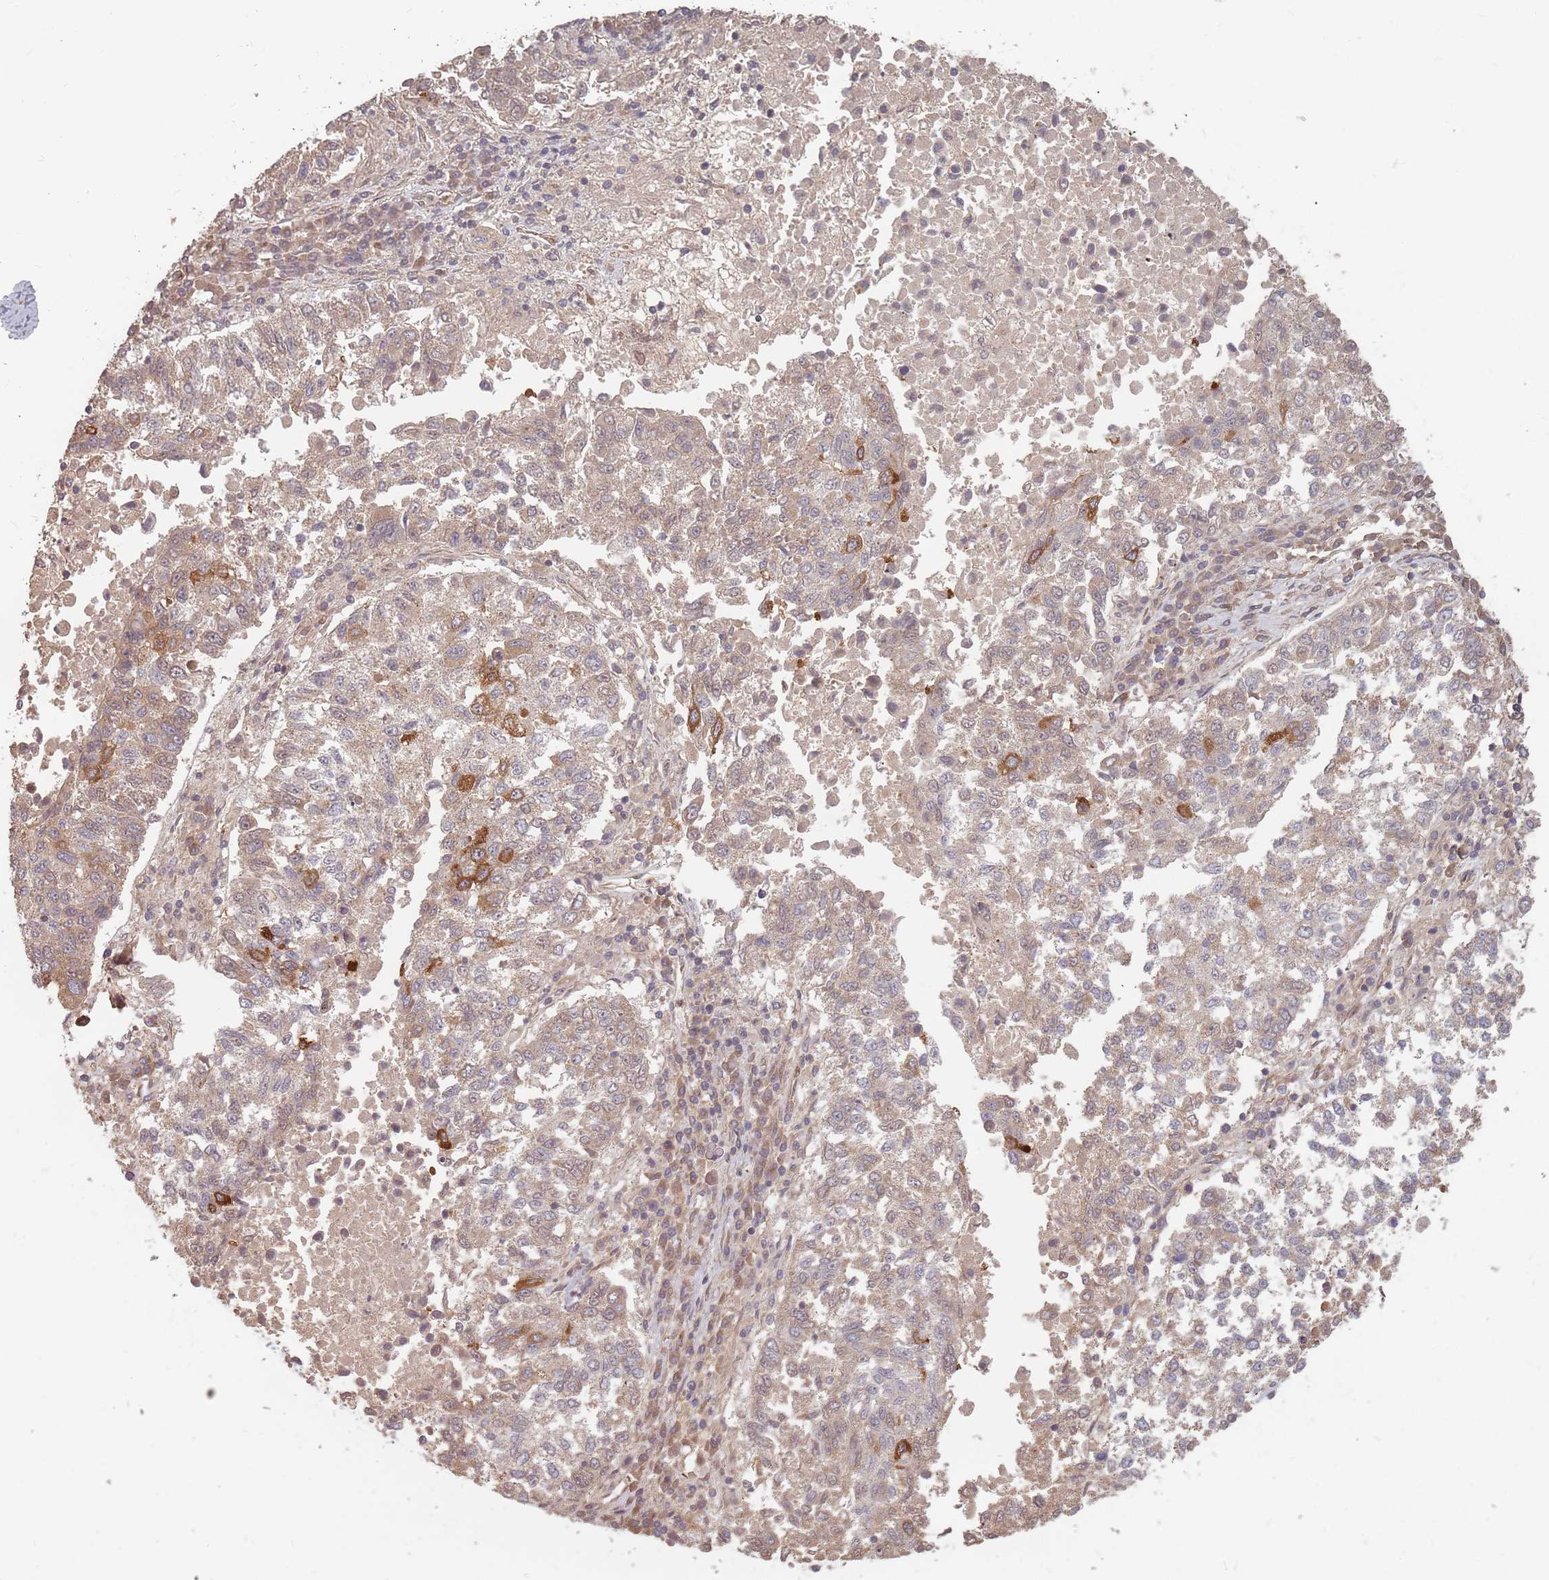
{"staining": {"intensity": "moderate", "quantity": "<25%", "location": "cytoplasmic/membranous"}, "tissue": "lung cancer", "cell_type": "Tumor cells", "image_type": "cancer", "snomed": [{"axis": "morphology", "description": "Squamous cell carcinoma, NOS"}, {"axis": "topography", "description": "Lung"}], "caption": "Immunohistochemical staining of human squamous cell carcinoma (lung) displays moderate cytoplasmic/membranous protein staining in approximately <25% of tumor cells. Using DAB (3,3'-diaminobenzidine) (brown) and hematoxylin (blue) stains, captured at high magnification using brightfield microscopy.", "gene": "C3orf14", "patient": {"sex": "male", "age": 73}}